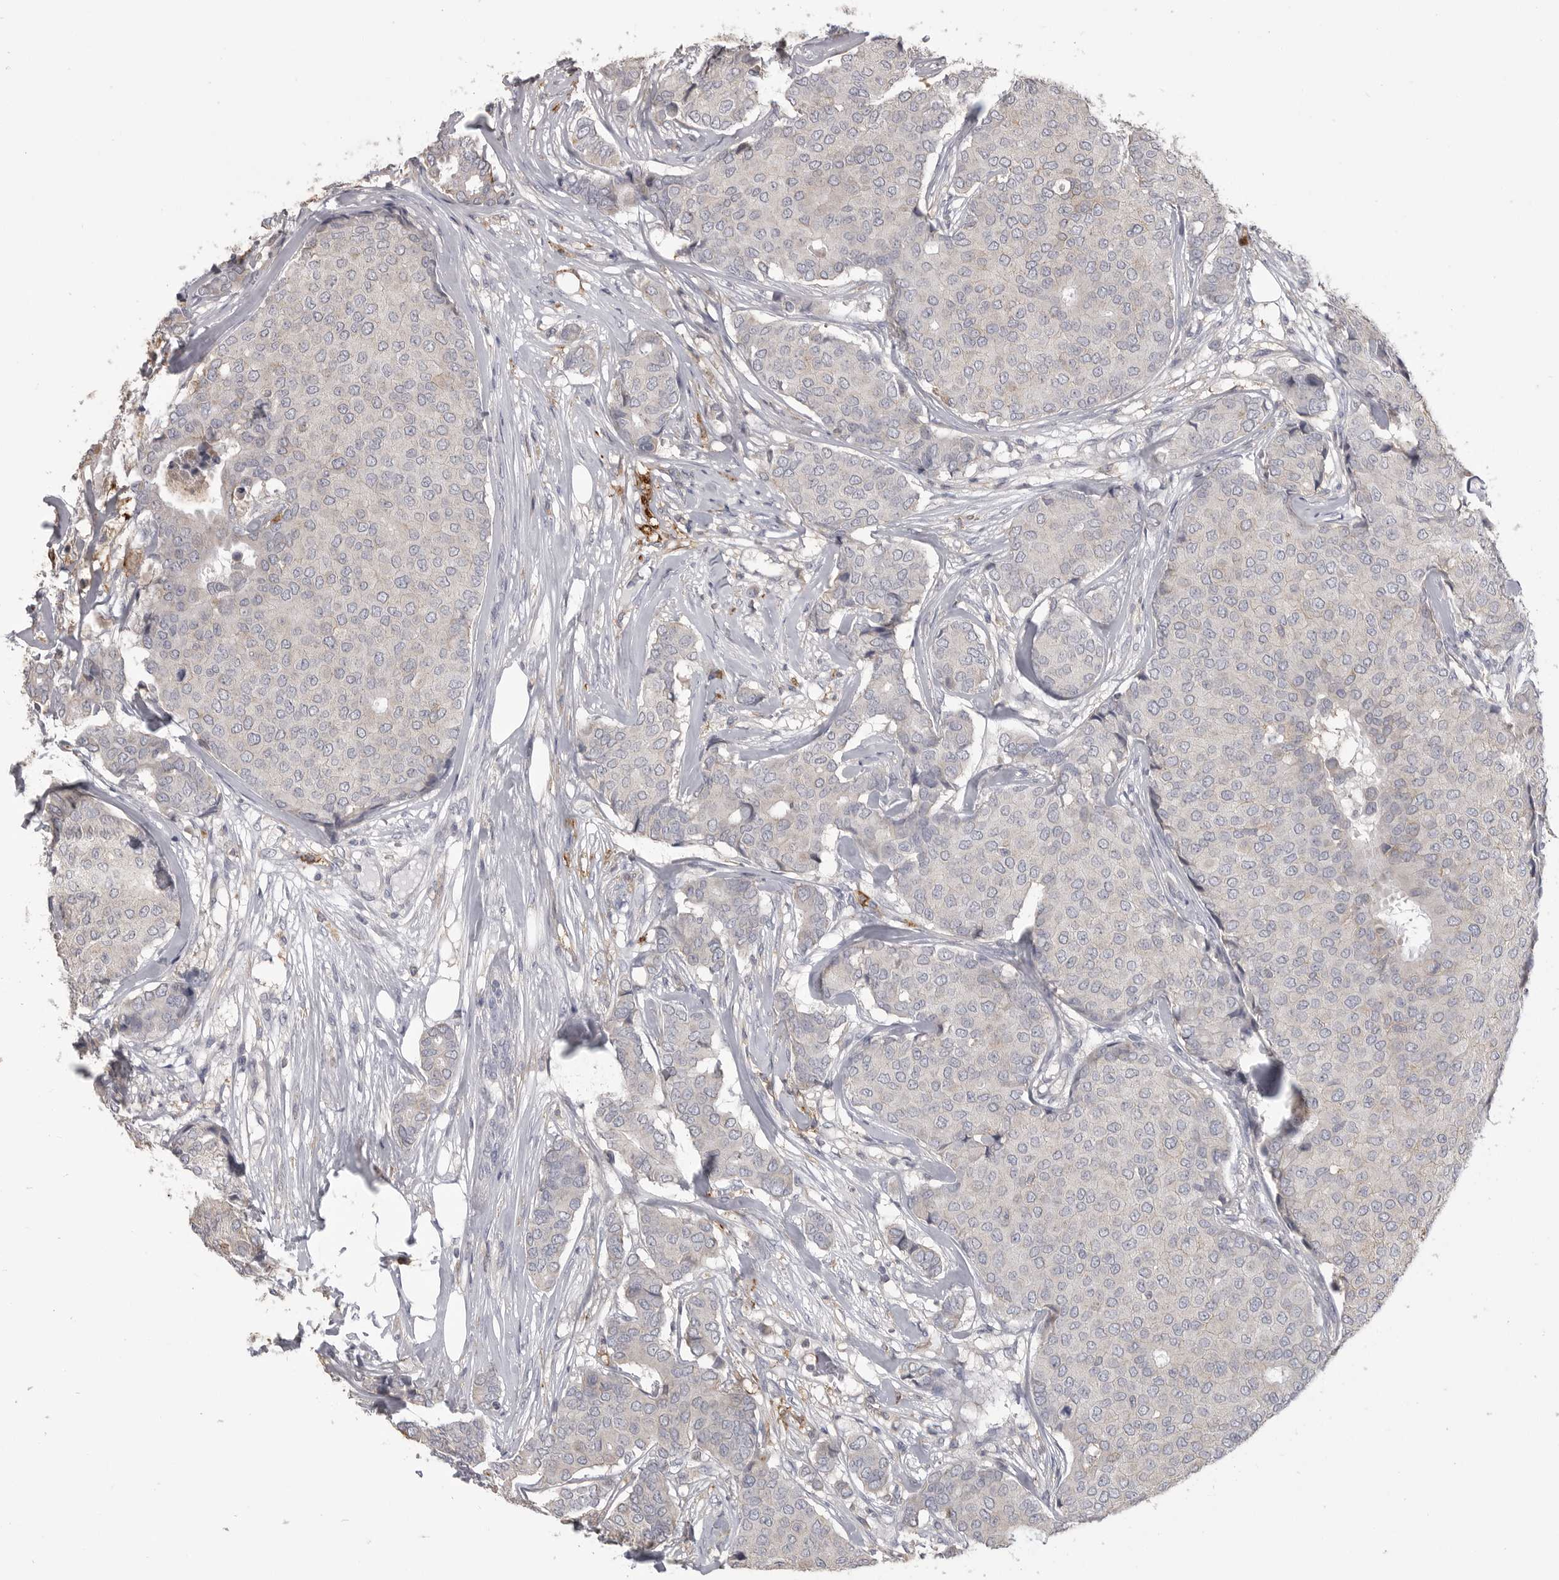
{"staining": {"intensity": "negative", "quantity": "none", "location": "none"}, "tissue": "breast cancer", "cell_type": "Tumor cells", "image_type": "cancer", "snomed": [{"axis": "morphology", "description": "Duct carcinoma"}, {"axis": "topography", "description": "Breast"}], "caption": "A high-resolution photomicrograph shows immunohistochemistry staining of breast intraductal carcinoma, which exhibits no significant expression in tumor cells. (Stains: DAB IHC with hematoxylin counter stain, Microscopy: brightfield microscopy at high magnification).", "gene": "CMTM6", "patient": {"sex": "female", "age": 75}}